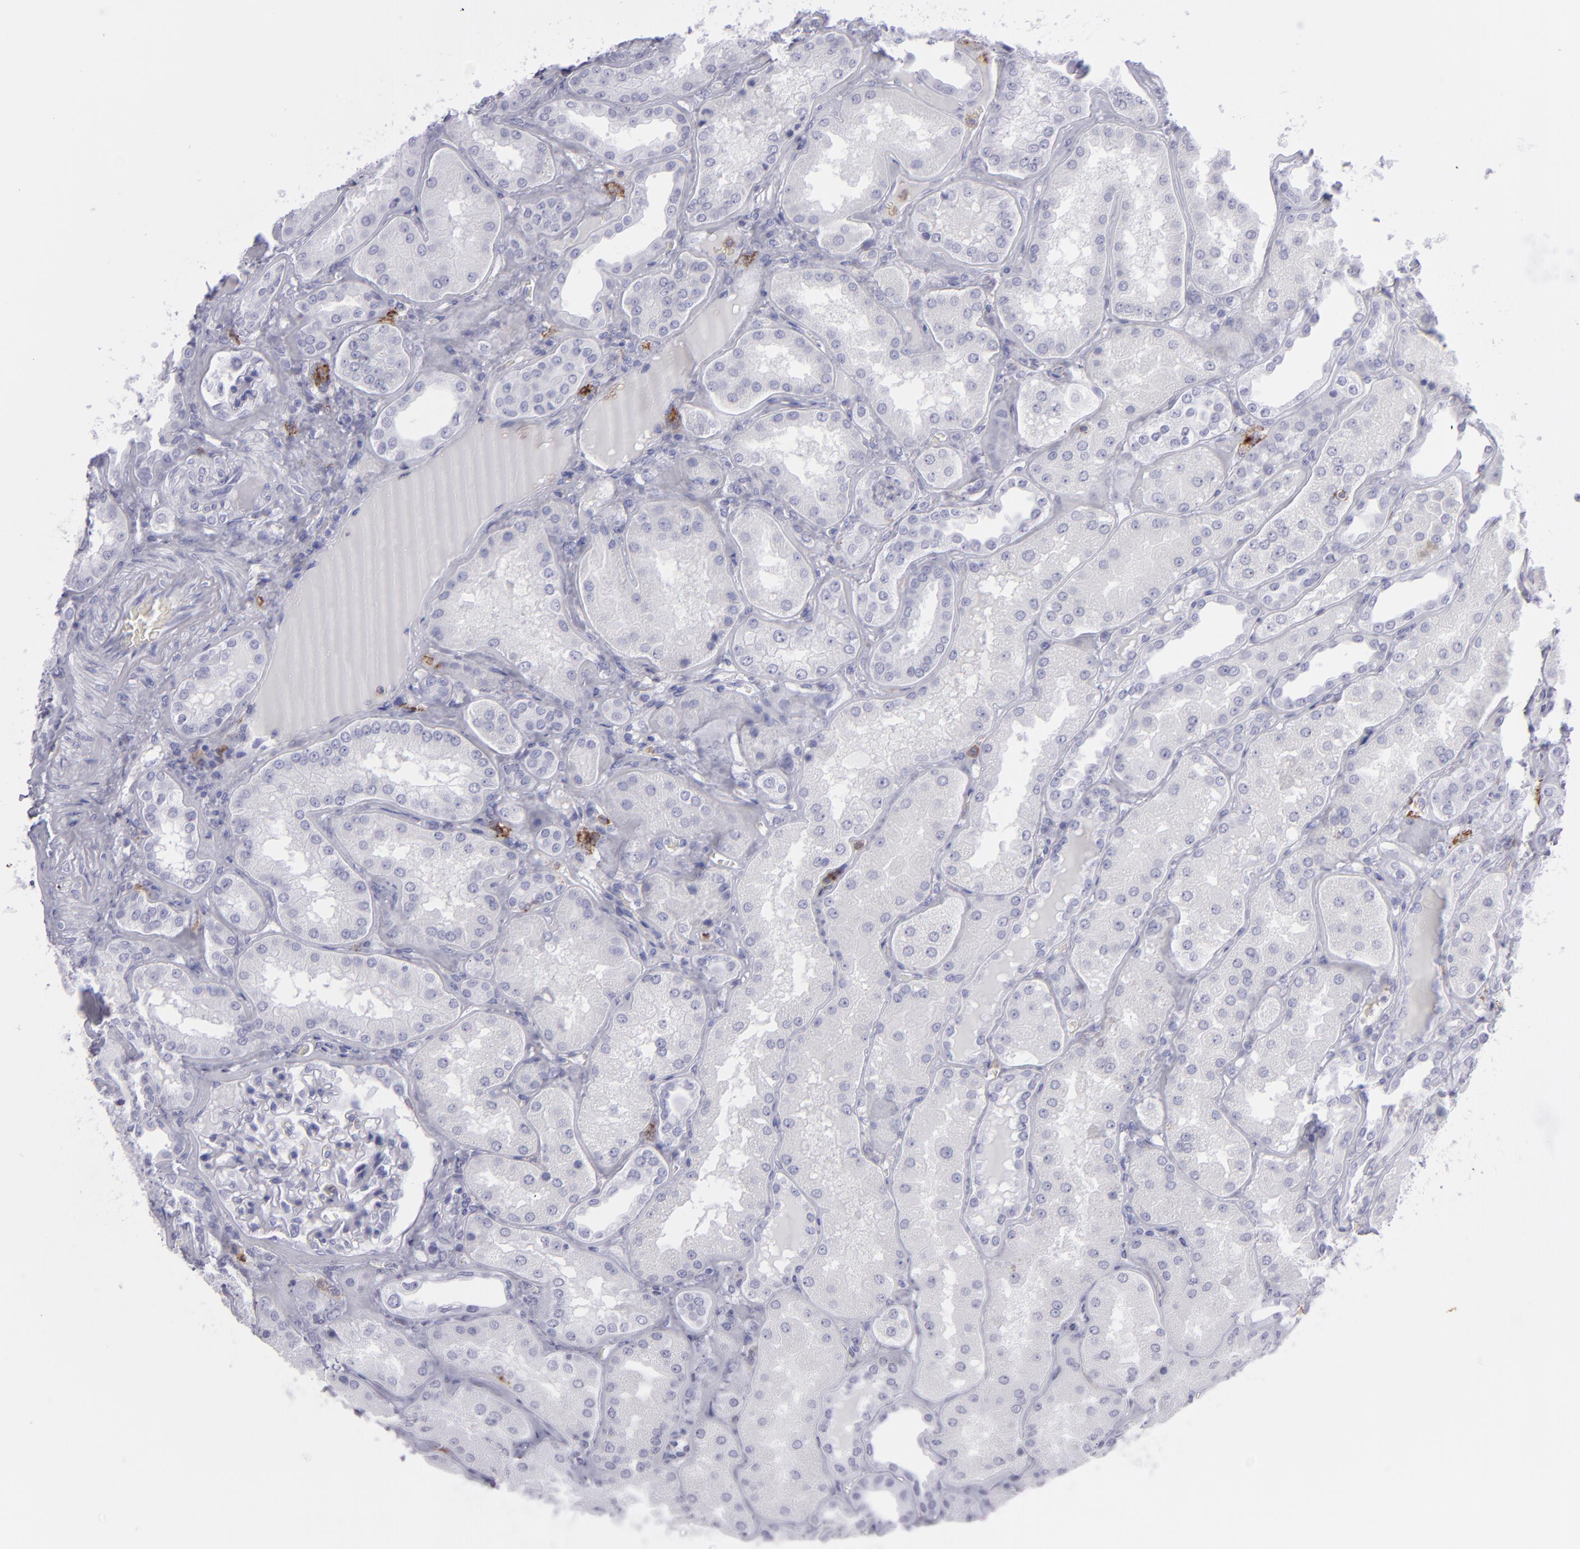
{"staining": {"intensity": "negative", "quantity": "none", "location": "none"}, "tissue": "kidney", "cell_type": "Cells in glomeruli", "image_type": "normal", "snomed": [{"axis": "morphology", "description": "Normal tissue, NOS"}, {"axis": "topography", "description": "Kidney"}], "caption": "Immunohistochemistry histopathology image of unremarkable kidney stained for a protein (brown), which demonstrates no positivity in cells in glomeruli. The staining is performed using DAB (3,3'-diaminobenzidine) brown chromogen with nuclei counter-stained in using hematoxylin.", "gene": "SELPLG", "patient": {"sex": "female", "age": 56}}